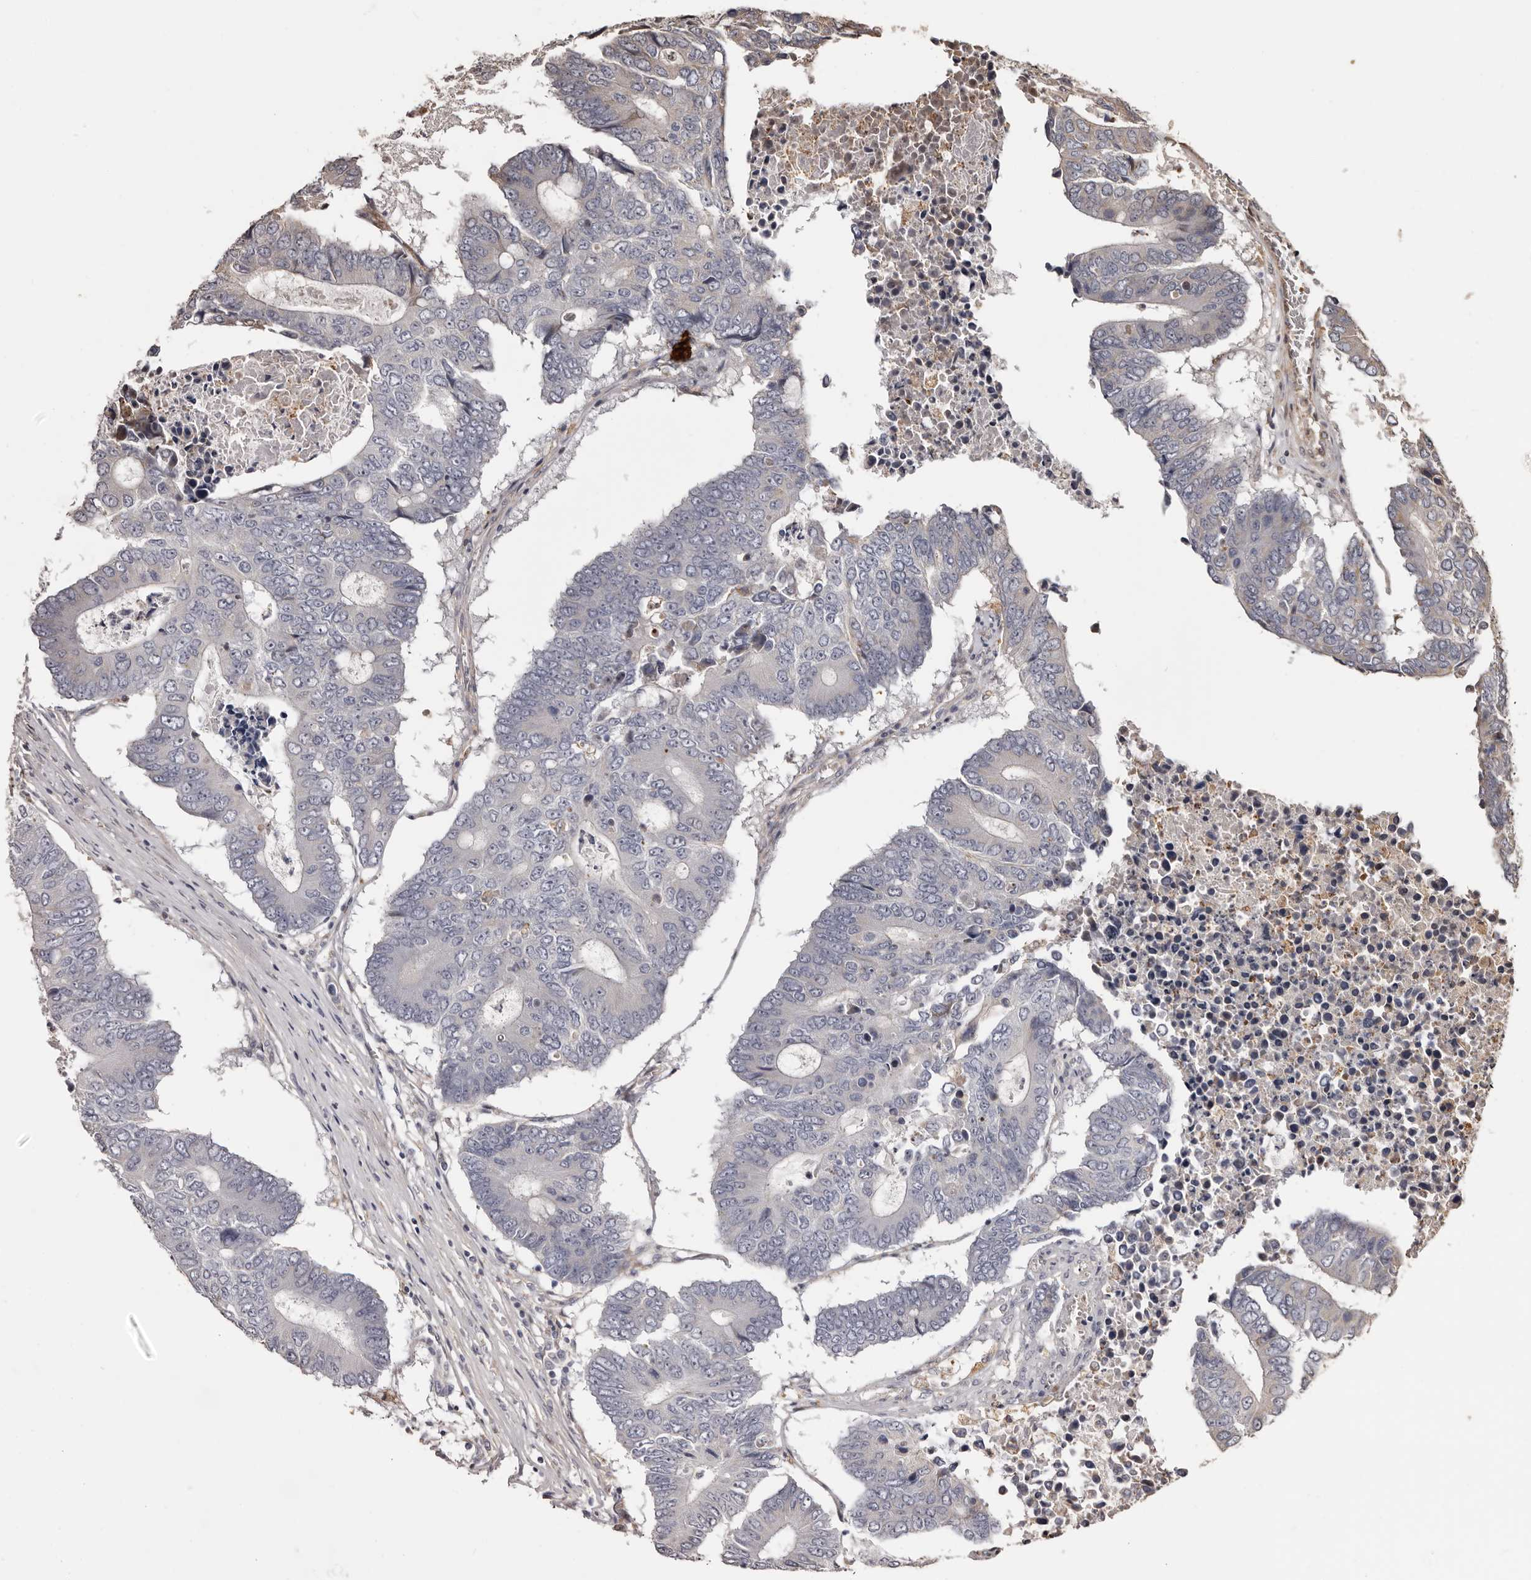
{"staining": {"intensity": "negative", "quantity": "none", "location": "none"}, "tissue": "colorectal cancer", "cell_type": "Tumor cells", "image_type": "cancer", "snomed": [{"axis": "morphology", "description": "Adenocarcinoma, NOS"}, {"axis": "topography", "description": "Colon"}], "caption": "DAB immunohistochemical staining of colorectal cancer displays no significant expression in tumor cells.", "gene": "ZCCHC7", "patient": {"sex": "male", "age": 87}}